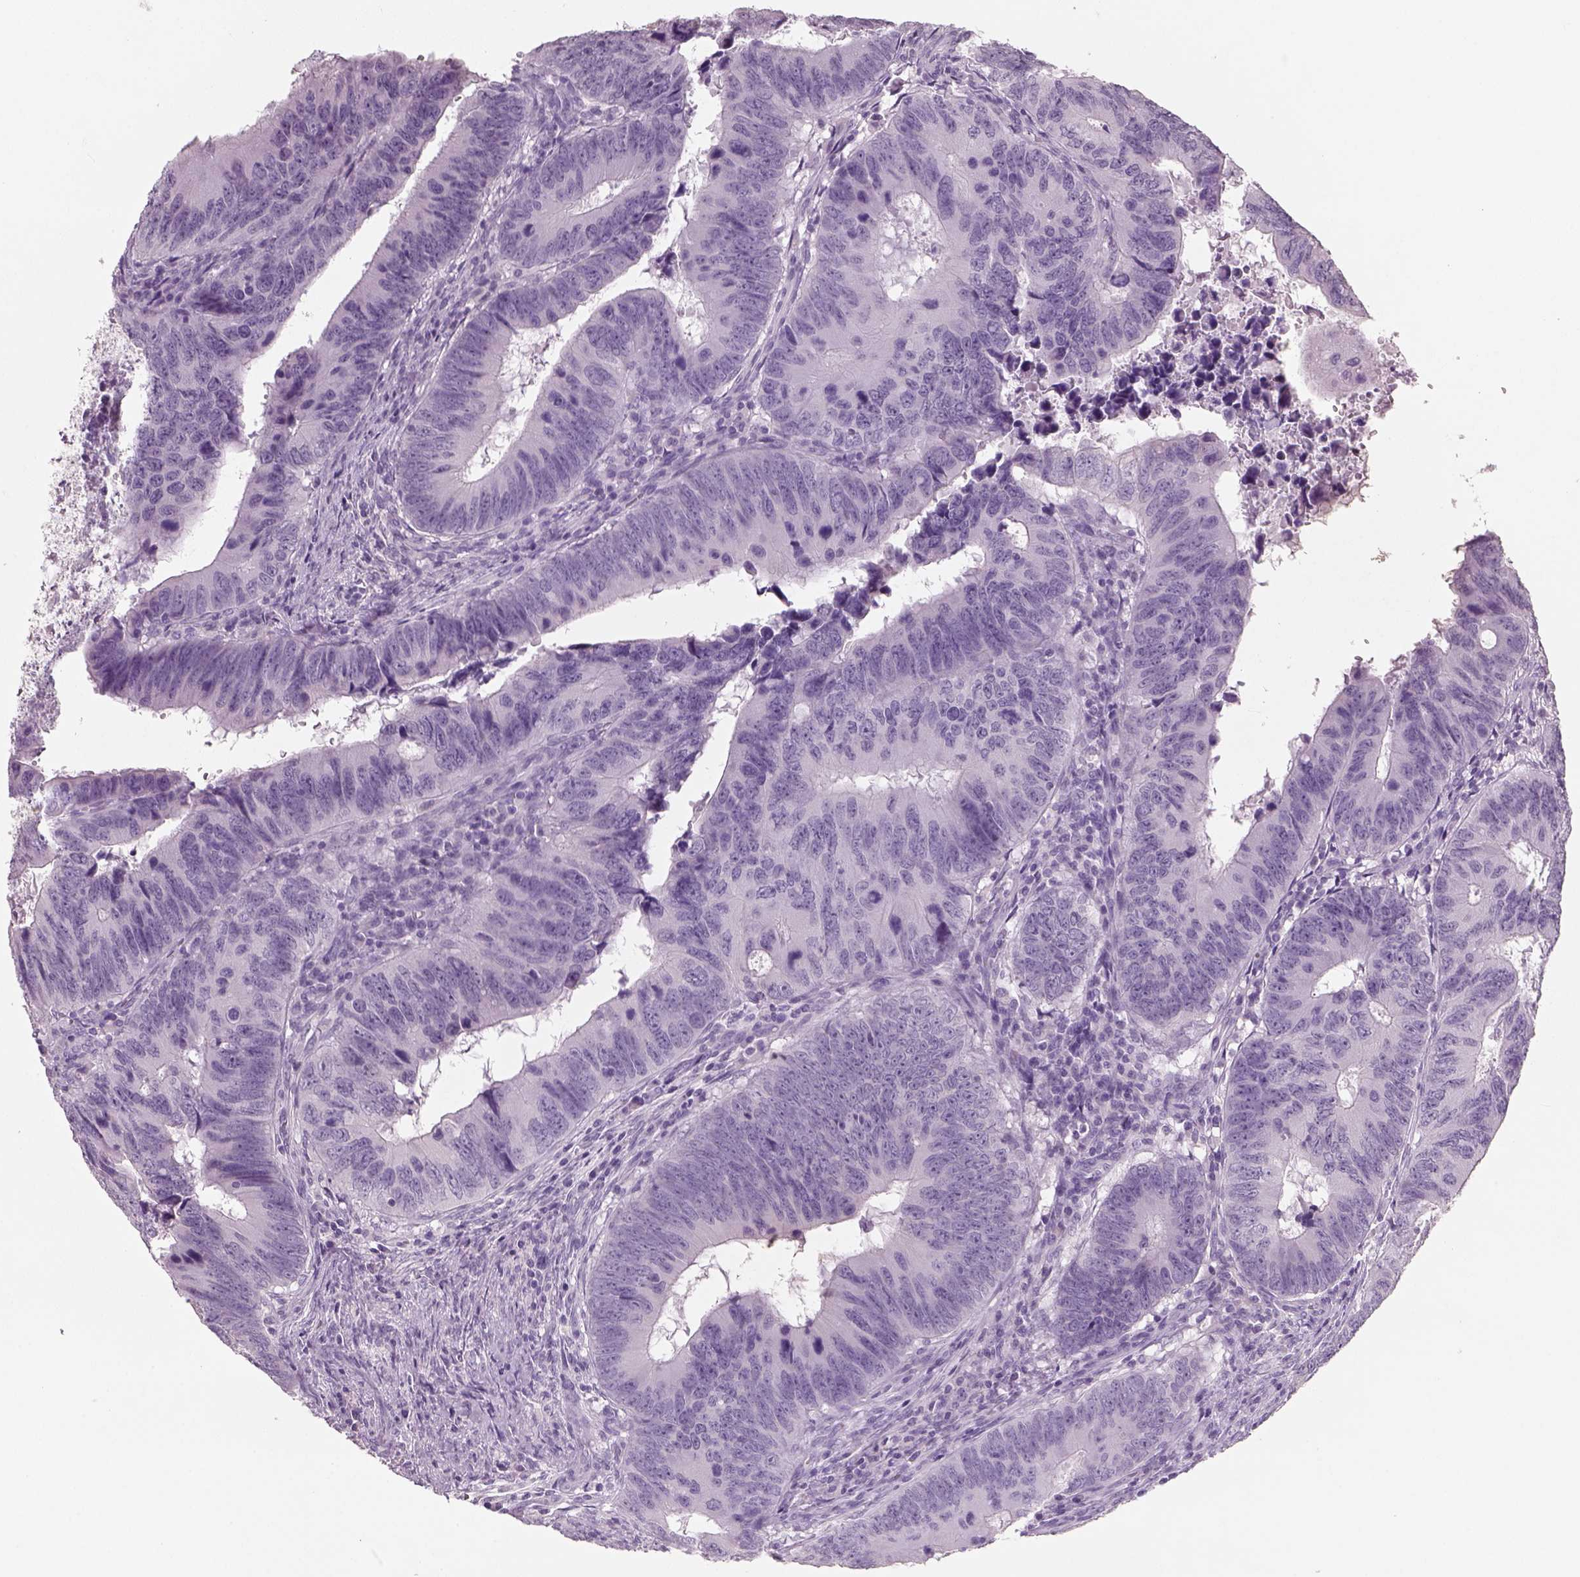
{"staining": {"intensity": "negative", "quantity": "none", "location": "none"}, "tissue": "colorectal cancer", "cell_type": "Tumor cells", "image_type": "cancer", "snomed": [{"axis": "morphology", "description": "Adenocarcinoma, NOS"}, {"axis": "topography", "description": "Colon"}], "caption": "High power microscopy image of an immunohistochemistry (IHC) photomicrograph of colorectal cancer (adenocarcinoma), revealing no significant expression in tumor cells.", "gene": "SLC6A2", "patient": {"sex": "female", "age": 82}}